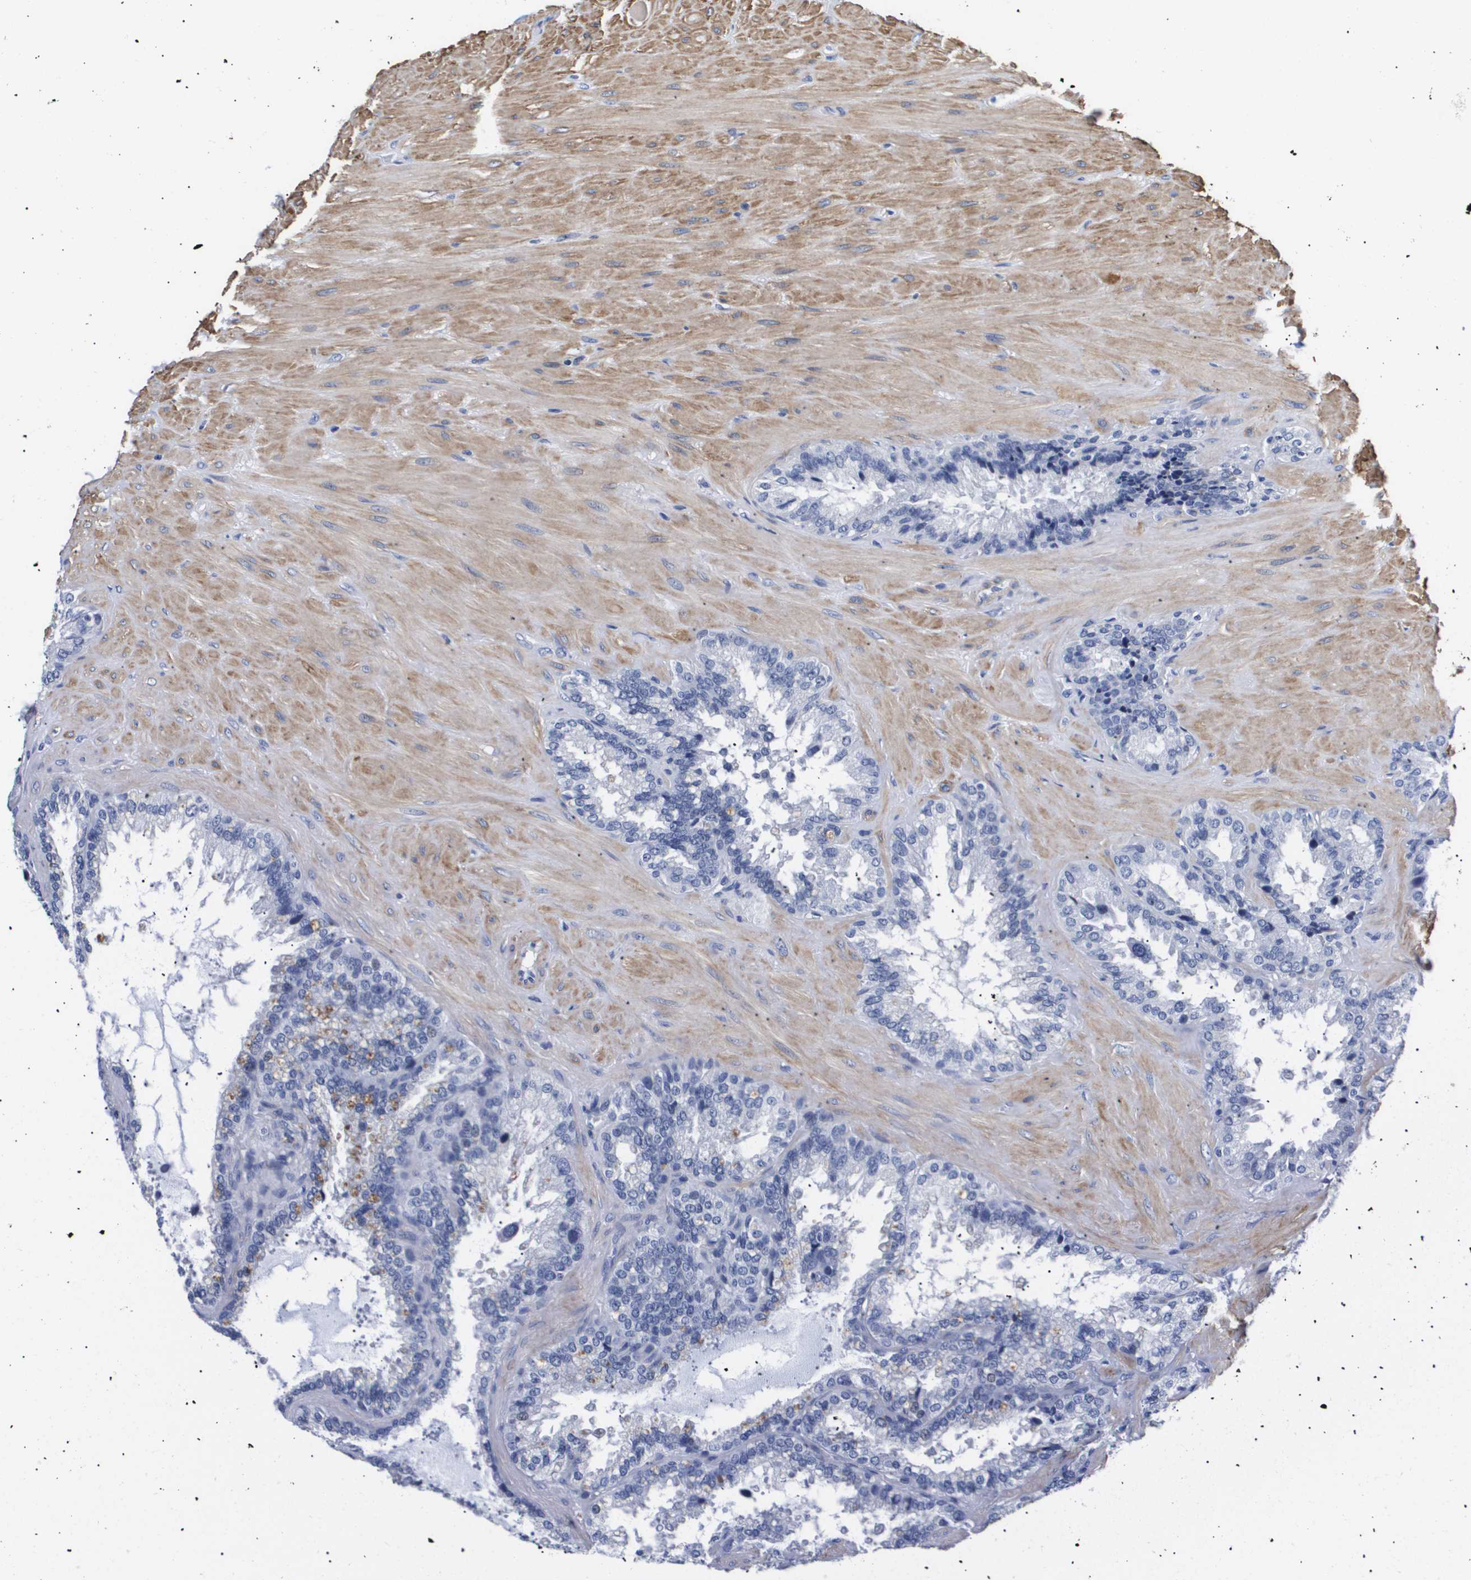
{"staining": {"intensity": "negative", "quantity": "none", "location": "none"}, "tissue": "seminal vesicle", "cell_type": "Glandular cells", "image_type": "normal", "snomed": [{"axis": "morphology", "description": "Normal tissue, NOS"}, {"axis": "topography", "description": "Seminal veicle"}], "caption": "Photomicrograph shows no protein staining in glandular cells of unremarkable seminal vesicle.", "gene": "SHD", "patient": {"sex": "male", "age": 46}}